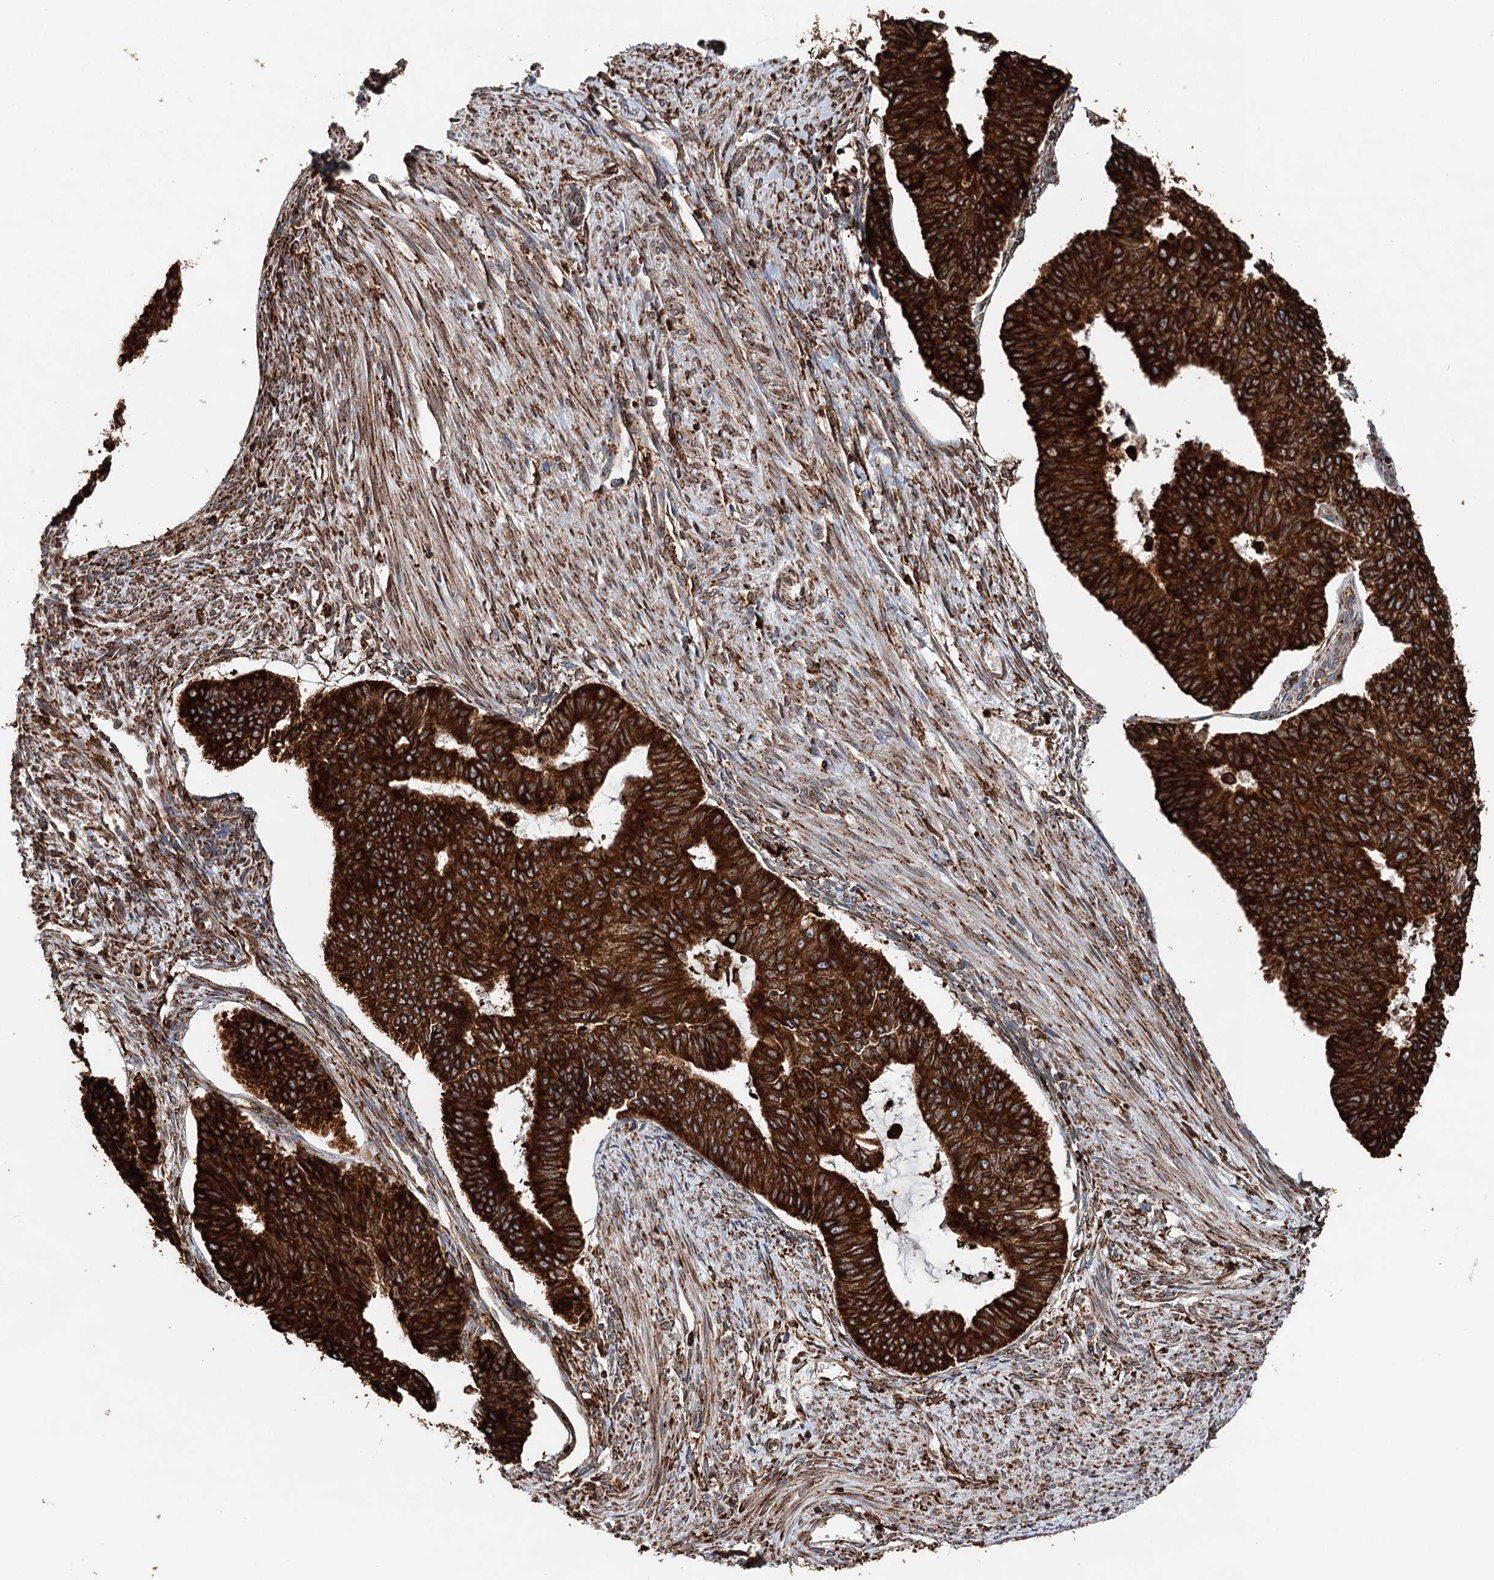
{"staining": {"intensity": "strong", "quantity": ">75%", "location": "cytoplasmic/membranous"}, "tissue": "endometrial cancer", "cell_type": "Tumor cells", "image_type": "cancer", "snomed": [{"axis": "morphology", "description": "Adenocarcinoma, NOS"}, {"axis": "topography", "description": "Endometrium"}], "caption": "Endometrial cancer (adenocarcinoma) stained with IHC exhibits strong cytoplasmic/membranous staining in about >75% of tumor cells.", "gene": "ERP29", "patient": {"sex": "female", "age": 32}}